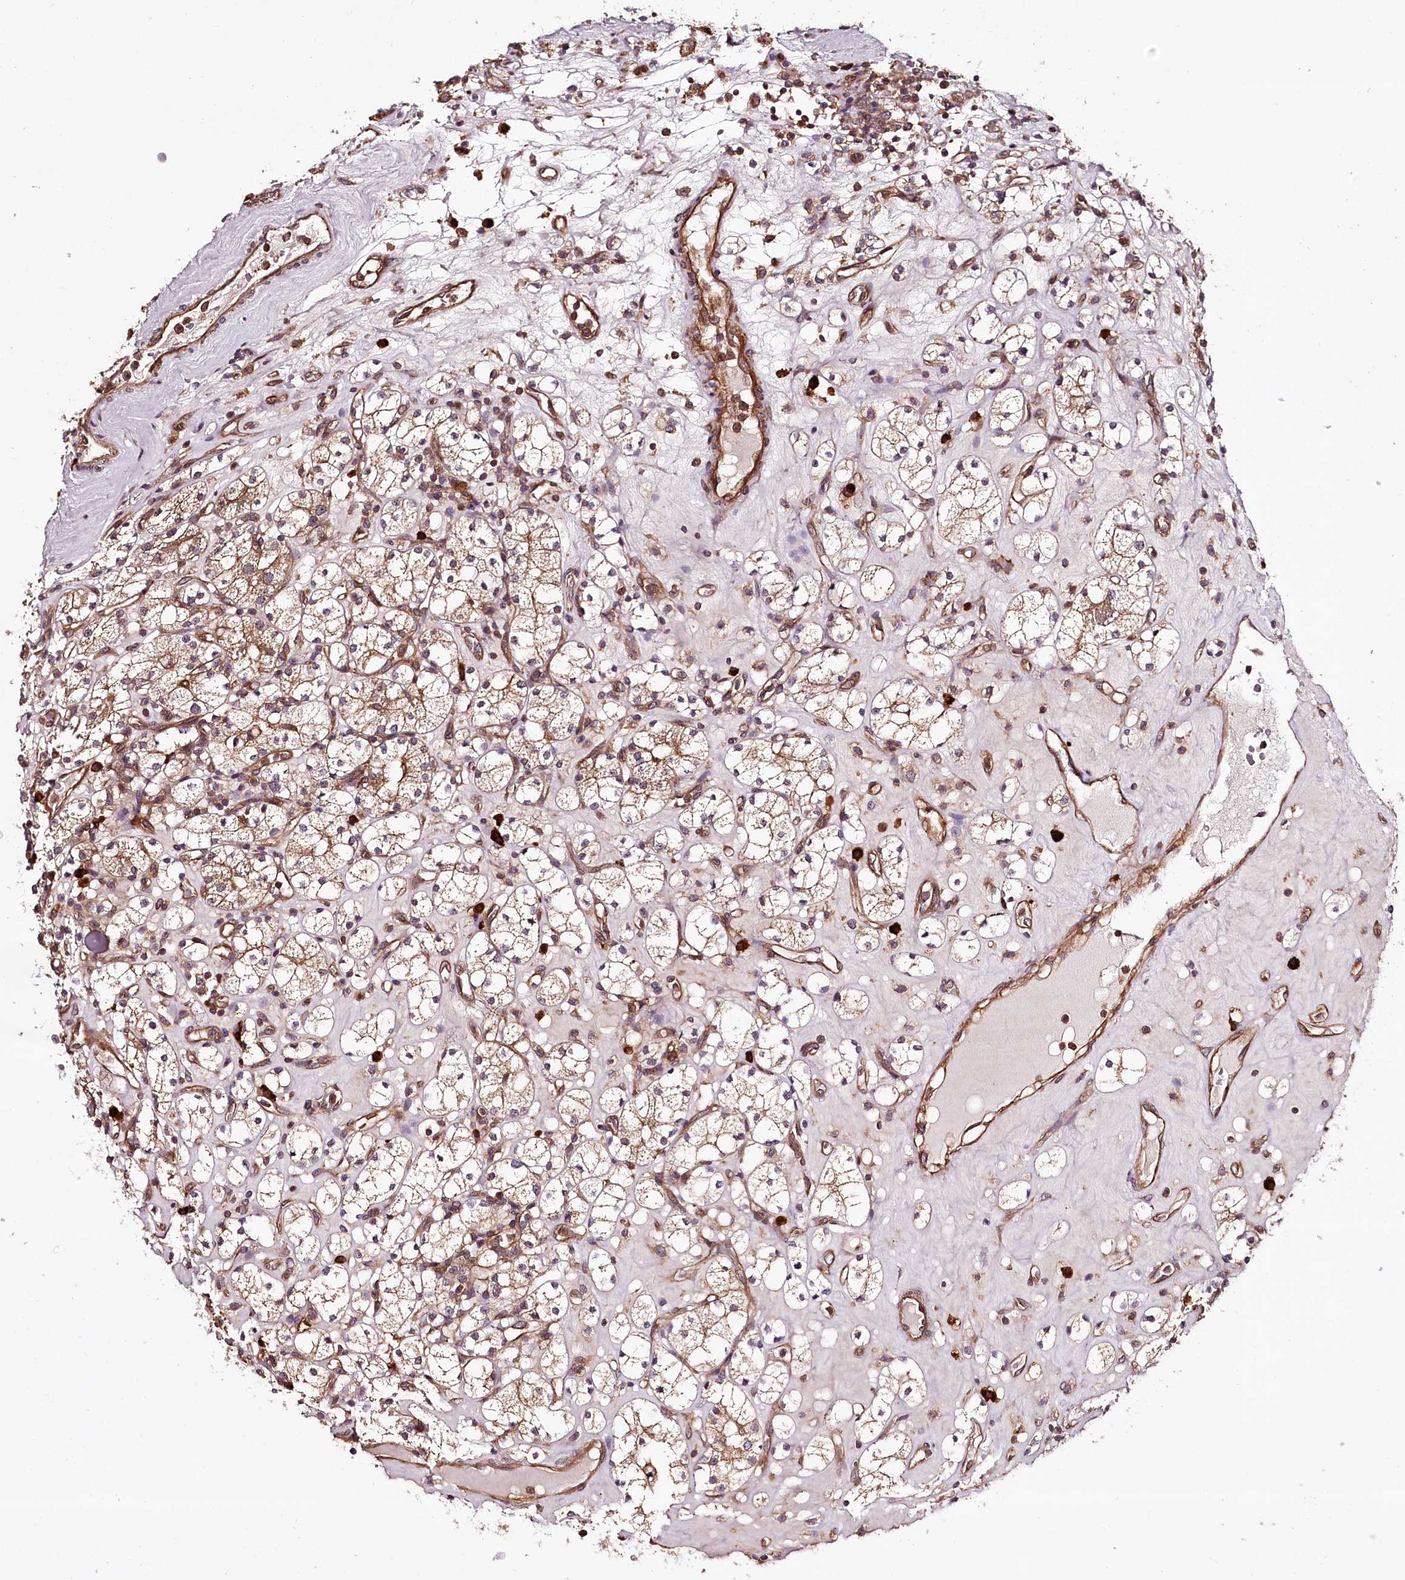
{"staining": {"intensity": "moderate", "quantity": "25%-75%", "location": "cytoplasmic/membranous"}, "tissue": "renal cancer", "cell_type": "Tumor cells", "image_type": "cancer", "snomed": [{"axis": "morphology", "description": "Adenocarcinoma, NOS"}, {"axis": "topography", "description": "Kidney"}], "caption": "A micrograph showing moderate cytoplasmic/membranous expression in approximately 25%-75% of tumor cells in renal cancer (adenocarcinoma), as visualized by brown immunohistochemical staining.", "gene": "TARS1", "patient": {"sex": "male", "age": 77}}